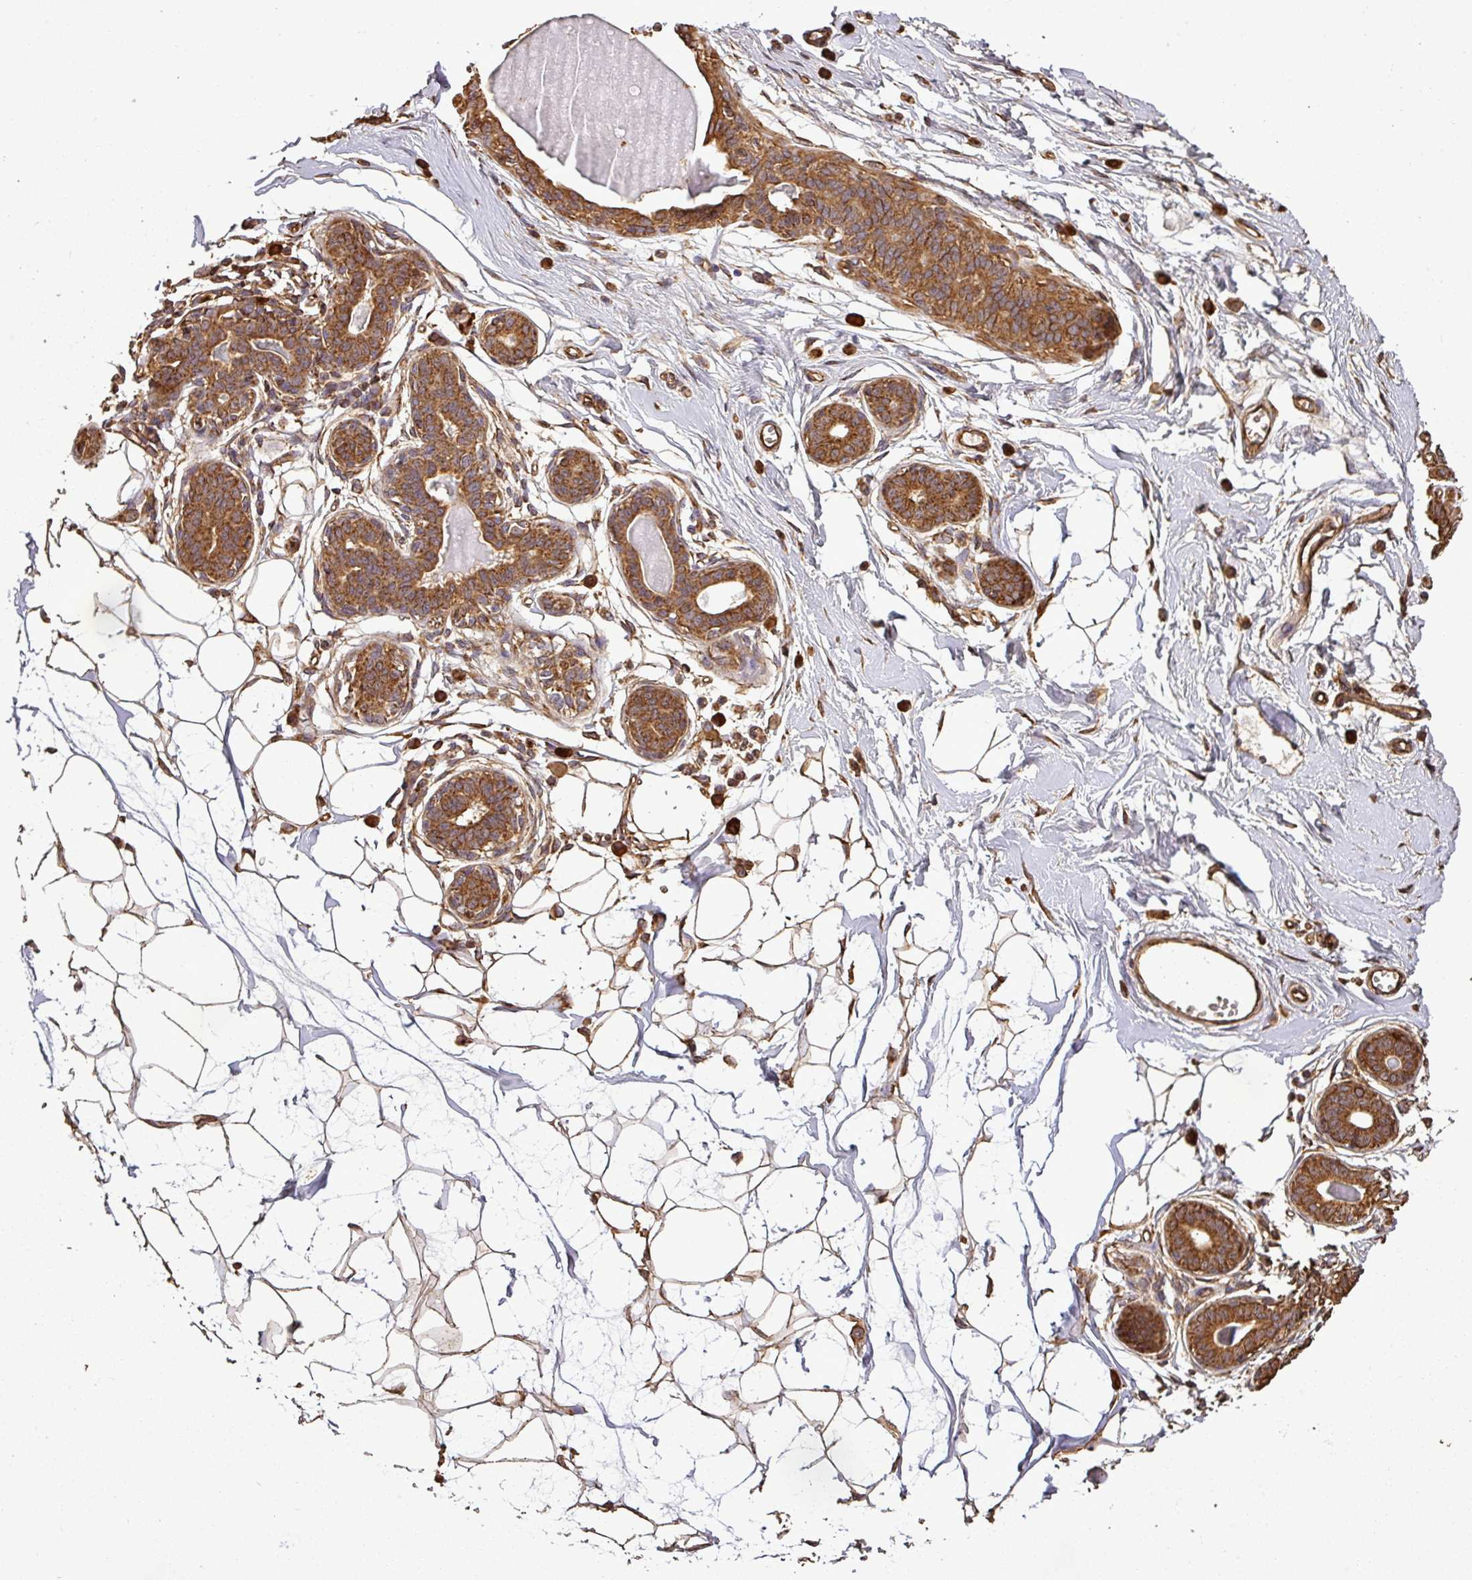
{"staining": {"intensity": "strong", "quantity": ">75%", "location": "cytoplasmic/membranous"}, "tissue": "breast", "cell_type": "Adipocytes", "image_type": "normal", "snomed": [{"axis": "morphology", "description": "Normal tissue, NOS"}, {"axis": "topography", "description": "Breast"}], "caption": "The photomicrograph displays staining of normal breast, revealing strong cytoplasmic/membranous protein staining (brown color) within adipocytes.", "gene": "PLEKHM1", "patient": {"sex": "female", "age": 45}}